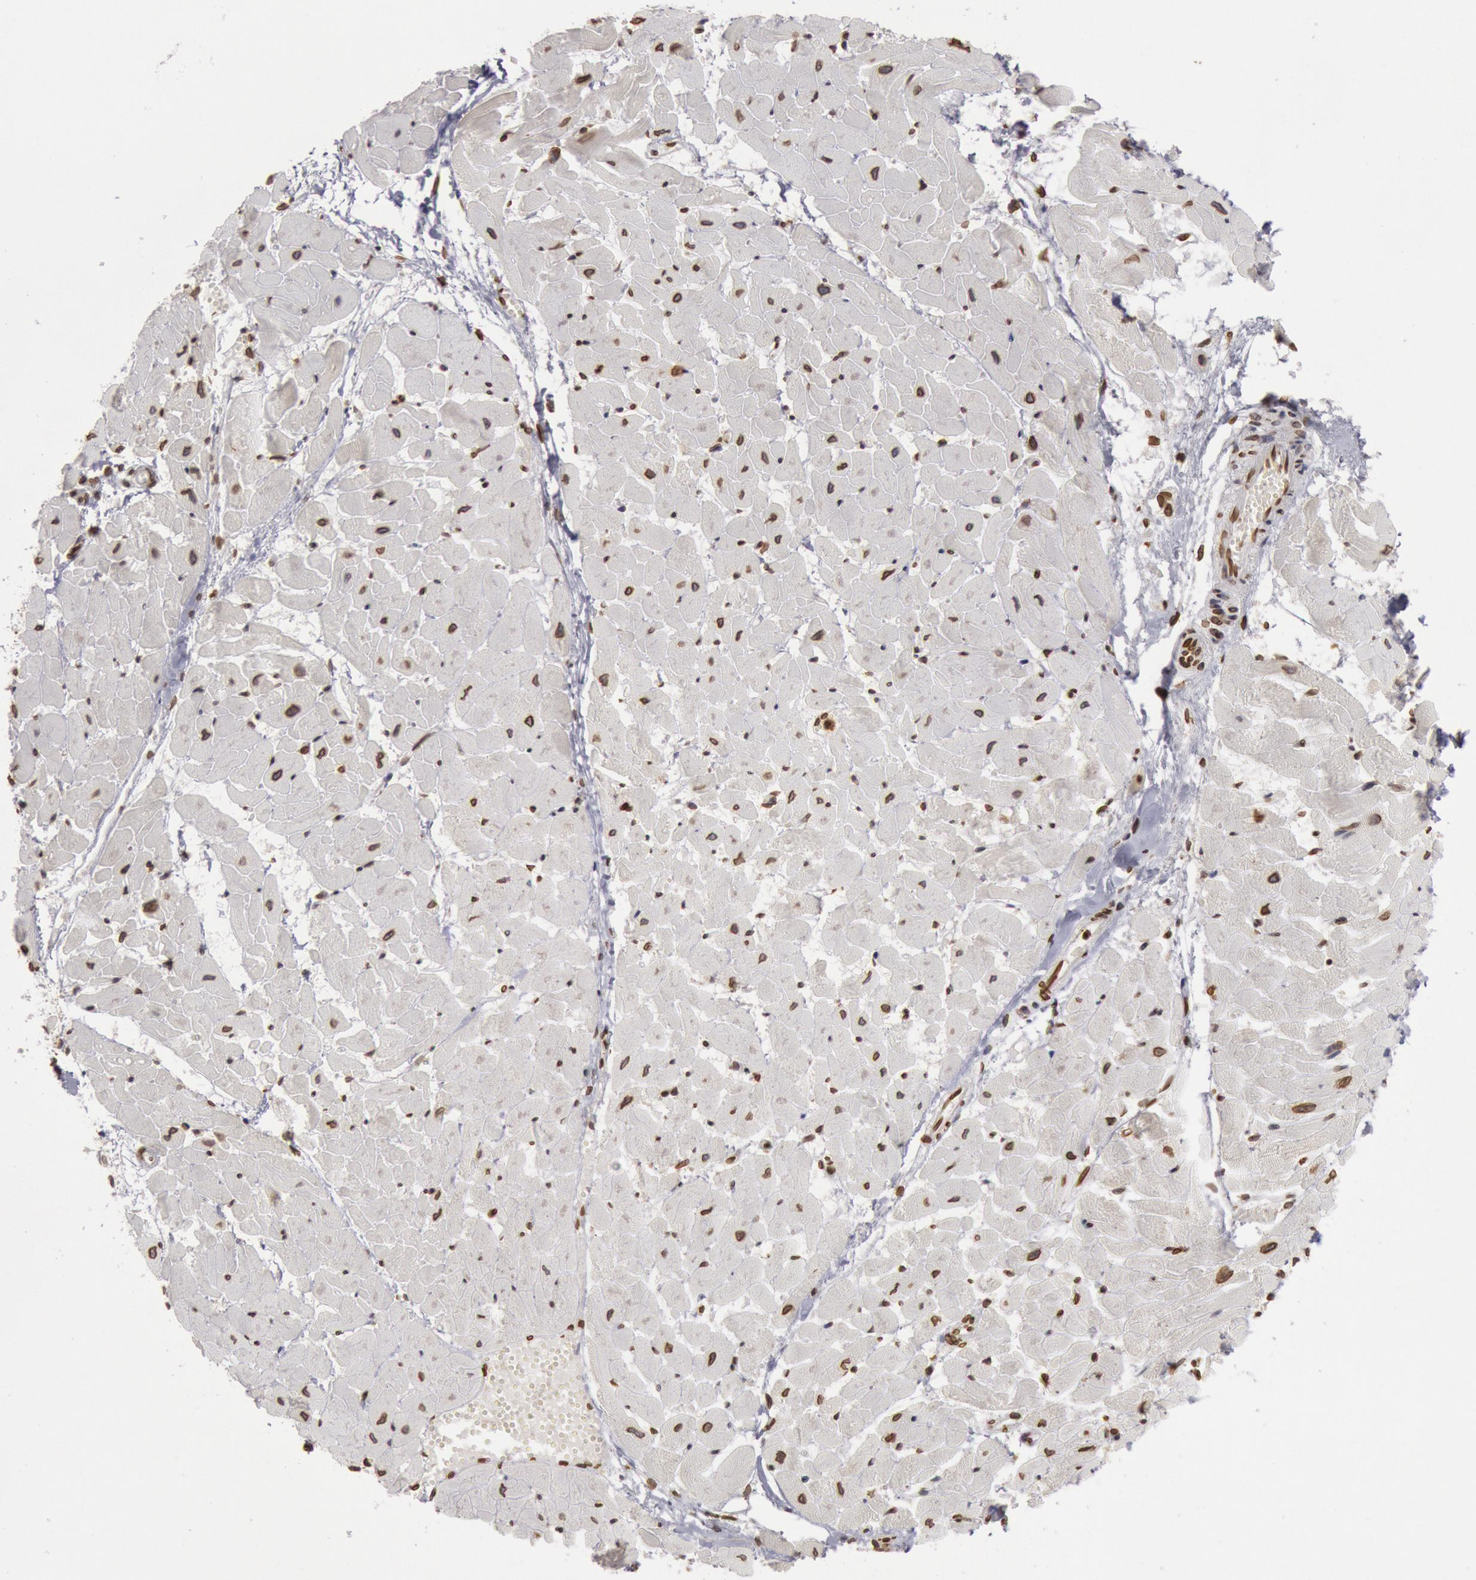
{"staining": {"intensity": "strong", "quantity": ">75%", "location": "nuclear"}, "tissue": "heart muscle", "cell_type": "Cardiomyocytes", "image_type": "normal", "snomed": [{"axis": "morphology", "description": "Normal tissue, NOS"}, {"axis": "topography", "description": "Heart"}], "caption": "Protein expression analysis of normal heart muscle shows strong nuclear staining in about >75% of cardiomyocytes.", "gene": "SUN2", "patient": {"sex": "female", "age": 19}}